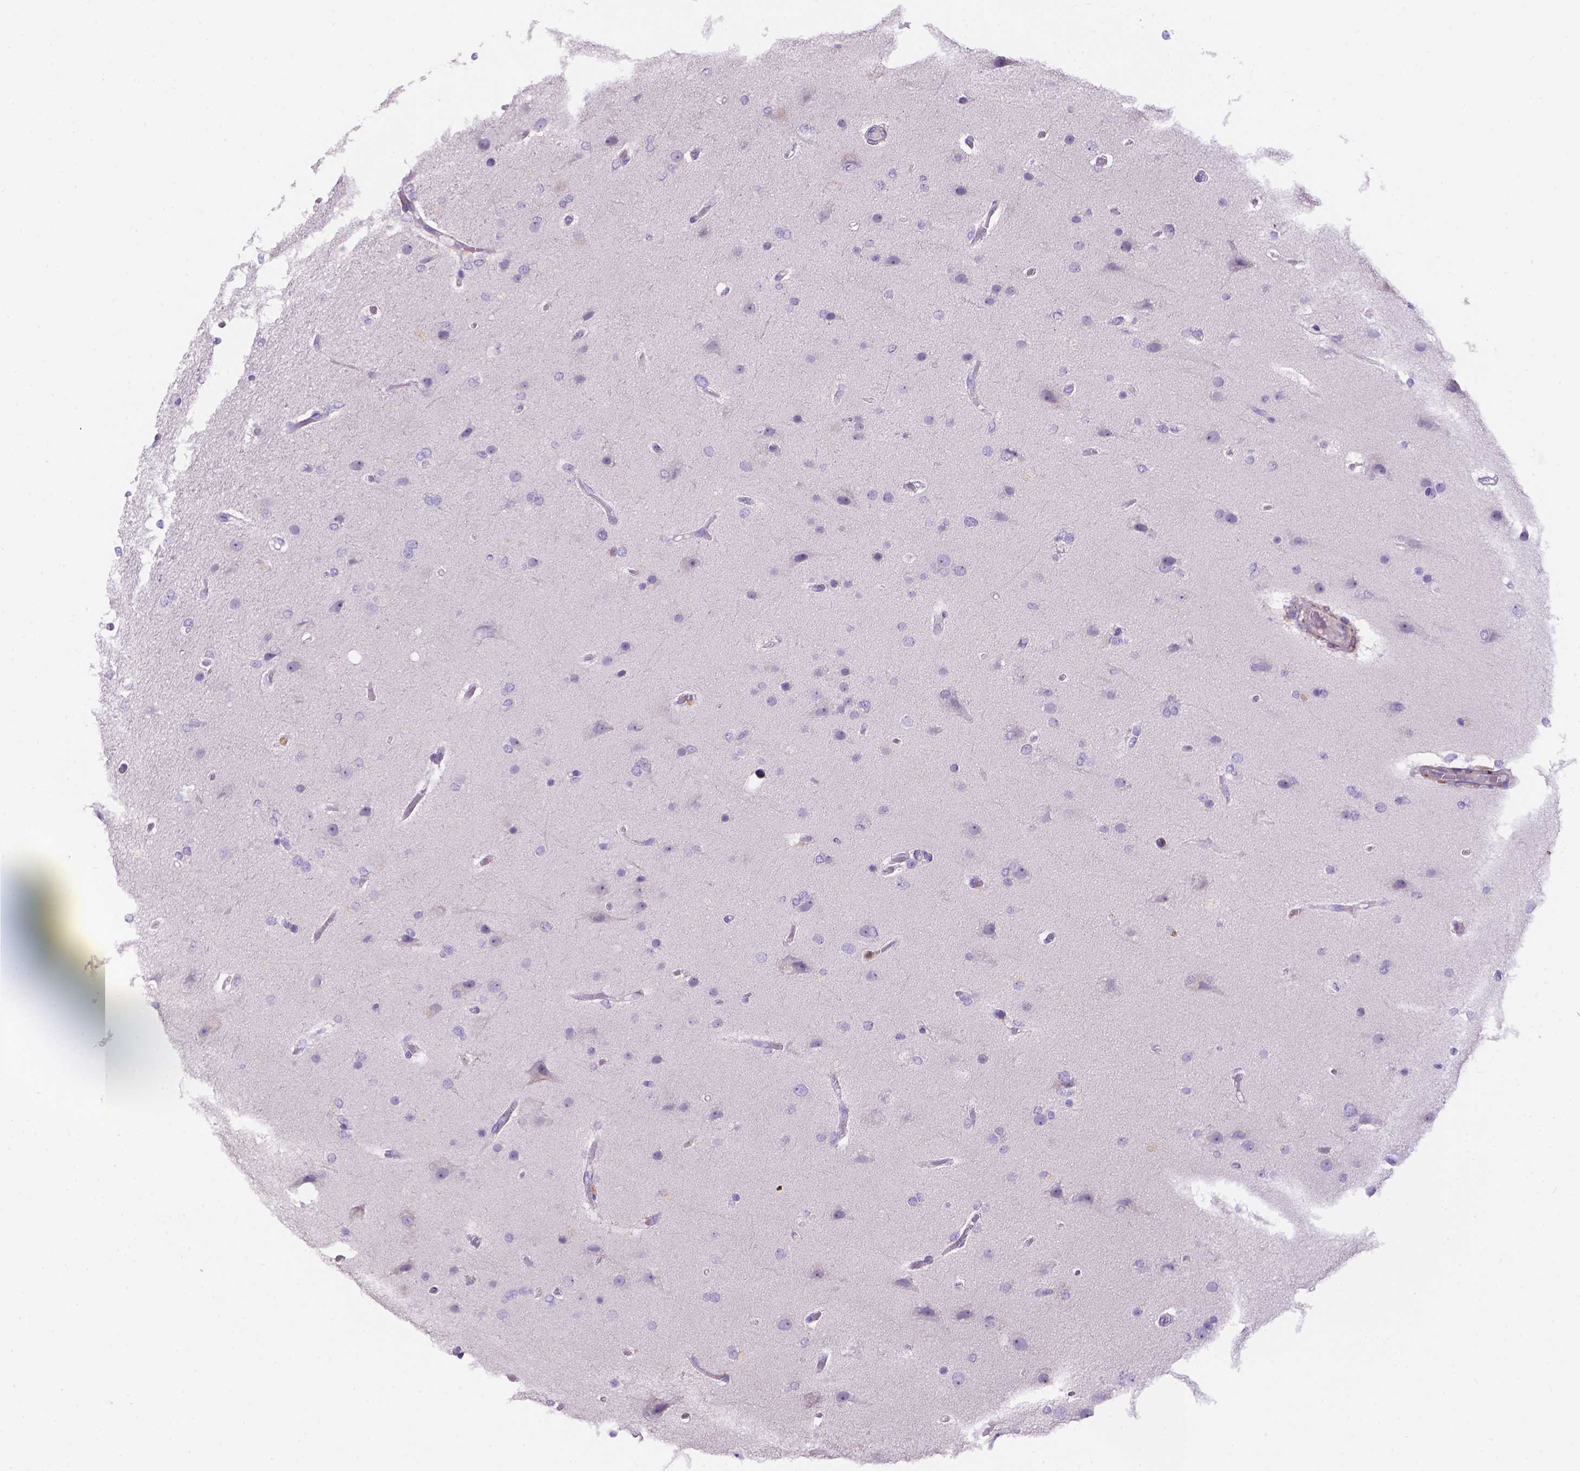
{"staining": {"intensity": "negative", "quantity": "none", "location": "none"}, "tissue": "glioma", "cell_type": "Tumor cells", "image_type": "cancer", "snomed": [{"axis": "morphology", "description": "Glioma, malignant, High grade"}, {"axis": "topography", "description": "Brain"}], "caption": "An immunohistochemistry micrograph of high-grade glioma (malignant) is shown. There is no staining in tumor cells of high-grade glioma (malignant).", "gene": "NXPE2", "patient": {"sex": "female", "age": 61}}